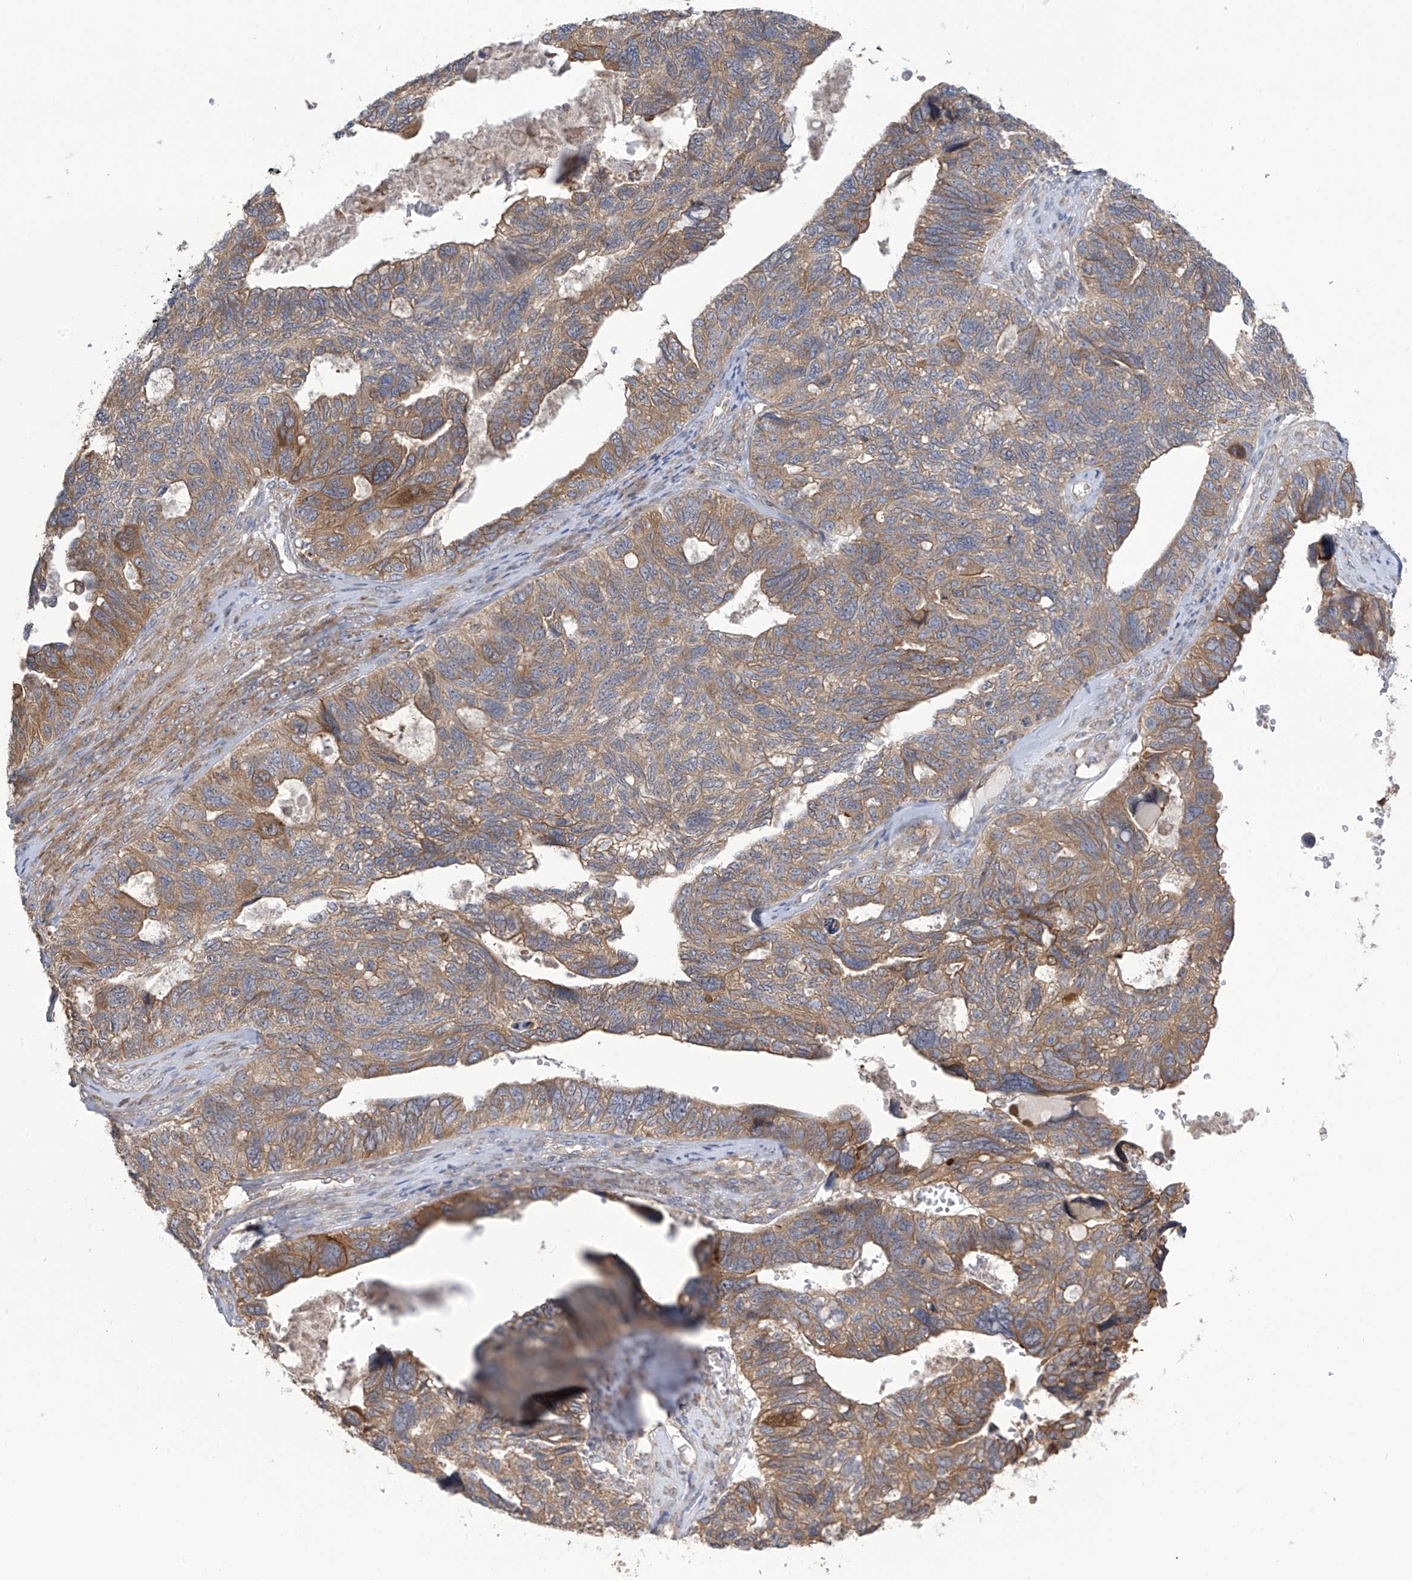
{"staining": {"intensity": "moderate", "quantity": "25%-75%", "location": "cytoplasmic/membranous"}, "tissue": "ovarian cancer", "cell_type": "Tumor cells", "image_type": "cancer", "snomed": [{"axis": "morphology", "description": "Cystadenocarcinoma, serous, NOS"}, {"axis": "topography", "description": "Ovary"}], "caption": "IHC histopathology image of serous cystadenocarcinoma (ovarian) stained for a protein (brown), which exhibits medium levels of moderate cytoplasmic/membranous positivity in approximately 25%-75% of tumor cells.", "gene": "KIAA1522", "patient": {"sex": "female", "age": 79}}